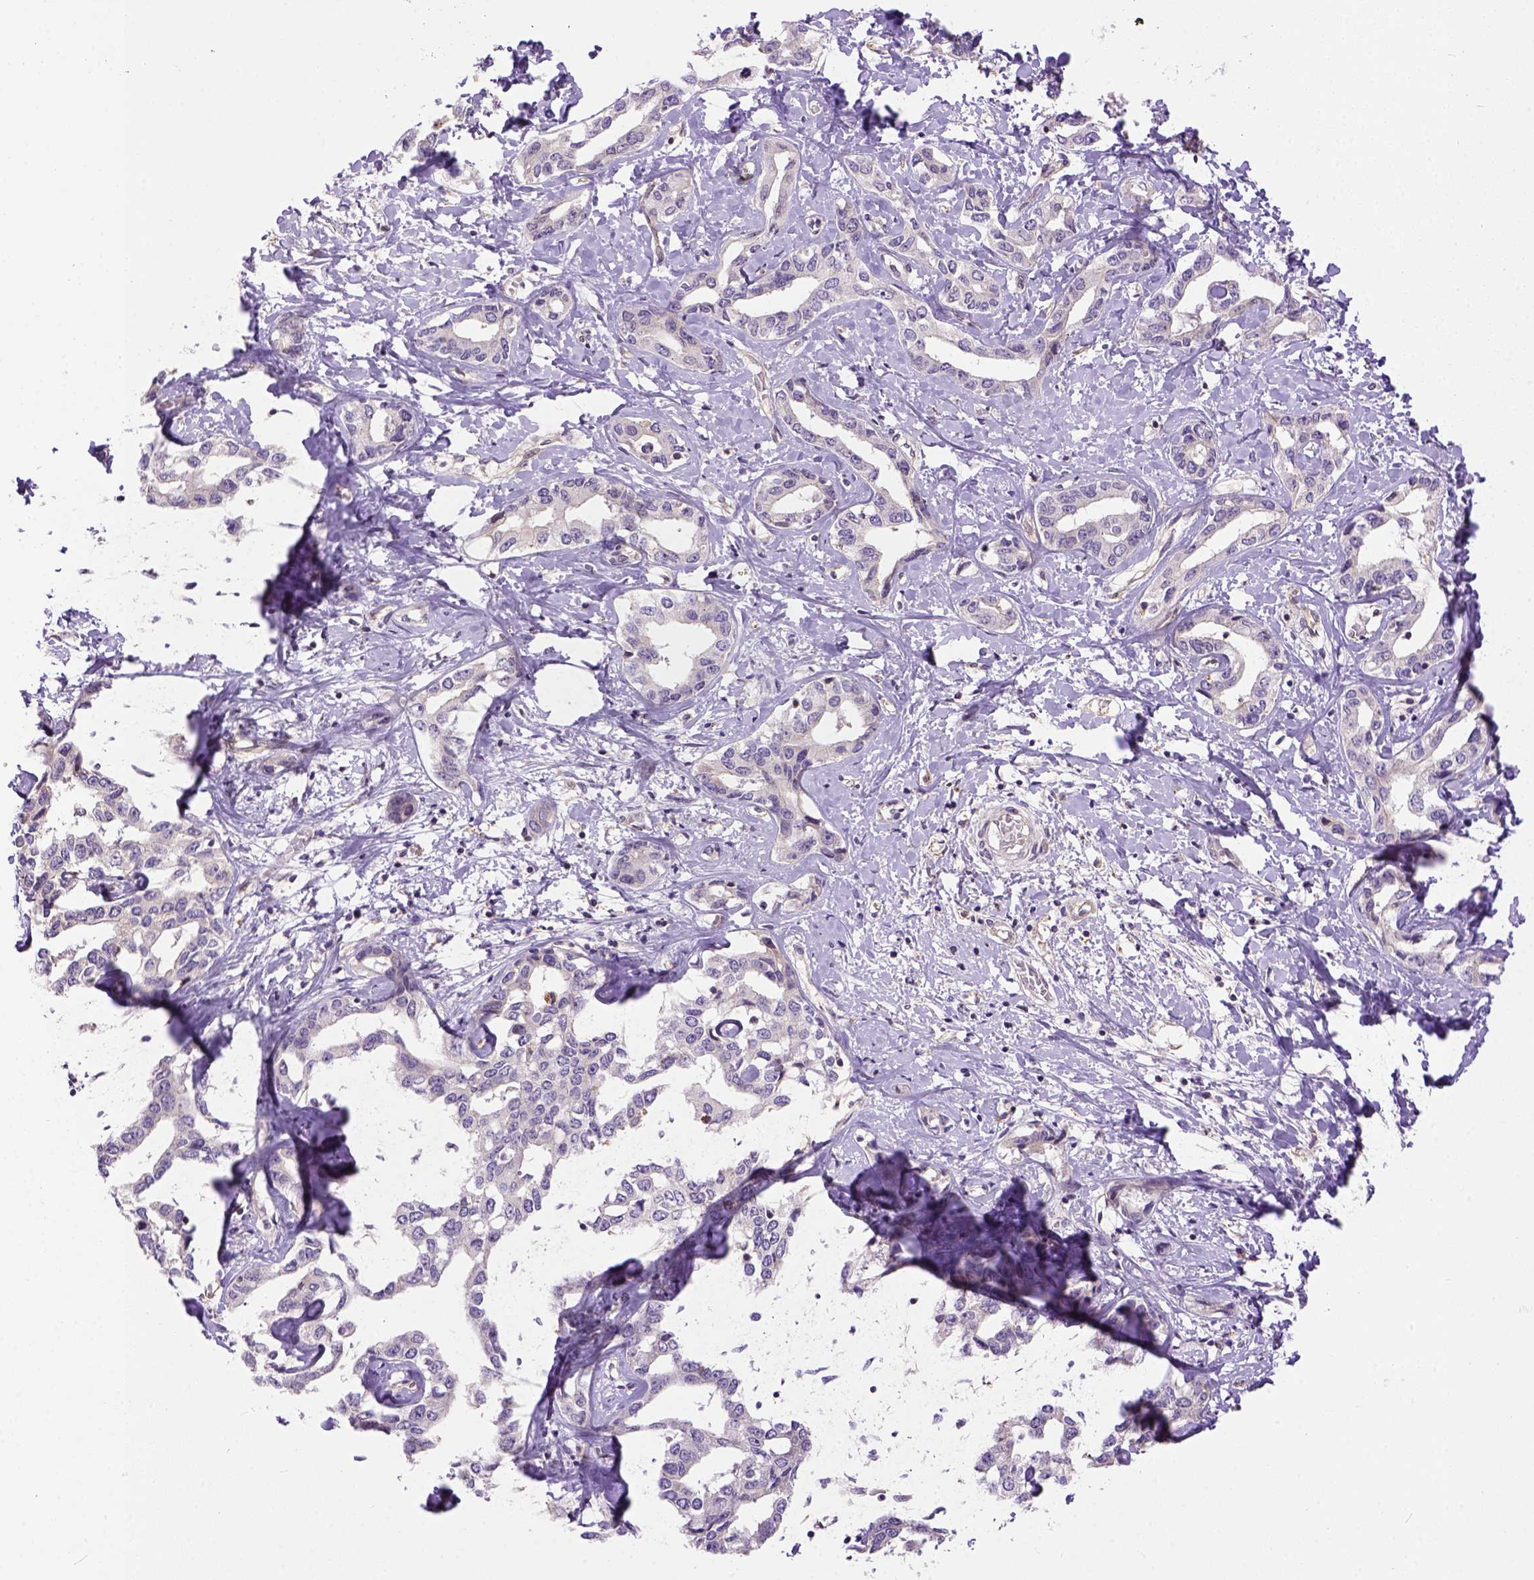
{"staining": {"intensity": "negative", "quantity": "none", "location": "none"}, "tissue": "liver cancer", "cell_type": "Tumor cells", "image_type": "cancer", "snomed": [{"axis": "morphology", "description": "Cholangiocarcinoma"}, {"axis": "topography", "description": "Liver"}], "caption": "High magnification brightfield microscopy of liver cholangiocarcinoma stained with DAB (3,3'-diaminobenzidine) (brown) and counterstained with hematoxylin (blue): tumor cells show no significant positivity. (DAB (3,3'-diaminobenzidine) immunohistochemistry (IHC) visualized using brightfield microscopy, high magnification).", "gene": "KAZN", "patient": {"sex": "male", "age": 59}}